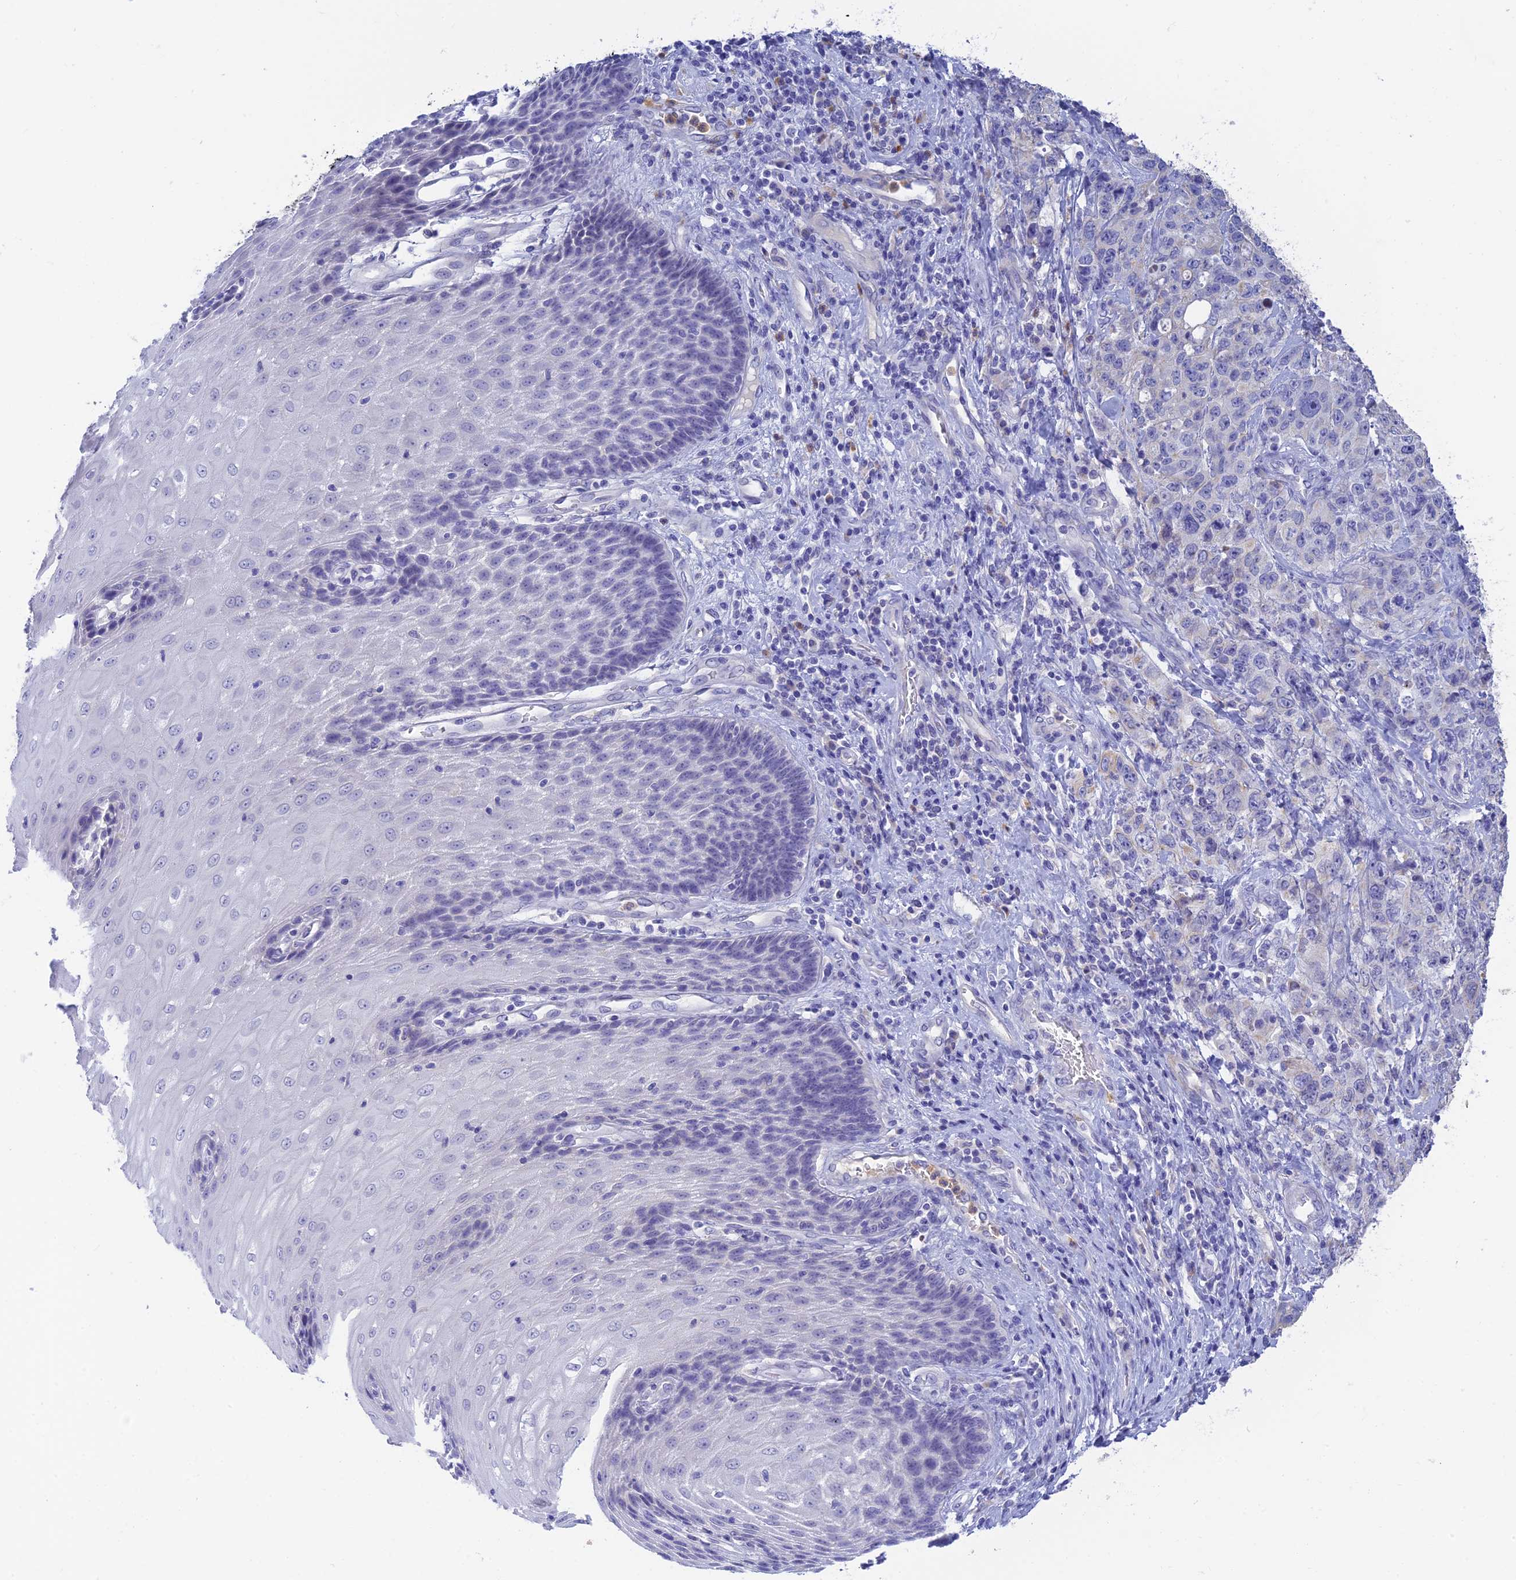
{"staining": {"intensity": "negative", "quantity": "none", "location": "none"}, "tissue": "stomach cancer", "cell_type": "Tumor cells", "image_type": "cancer", "snomed": [{"axis": "morphology", "description": "Adenocarcinoma, NOS"}, {"axis": "topography", "description": "Stomach"}], "caption": "Tumor cells are negative for brown protein staining in stomach cancer (adenocarcinoma).", "gene": "INTS13", "patient": {"sex": "male", "age": 48}}